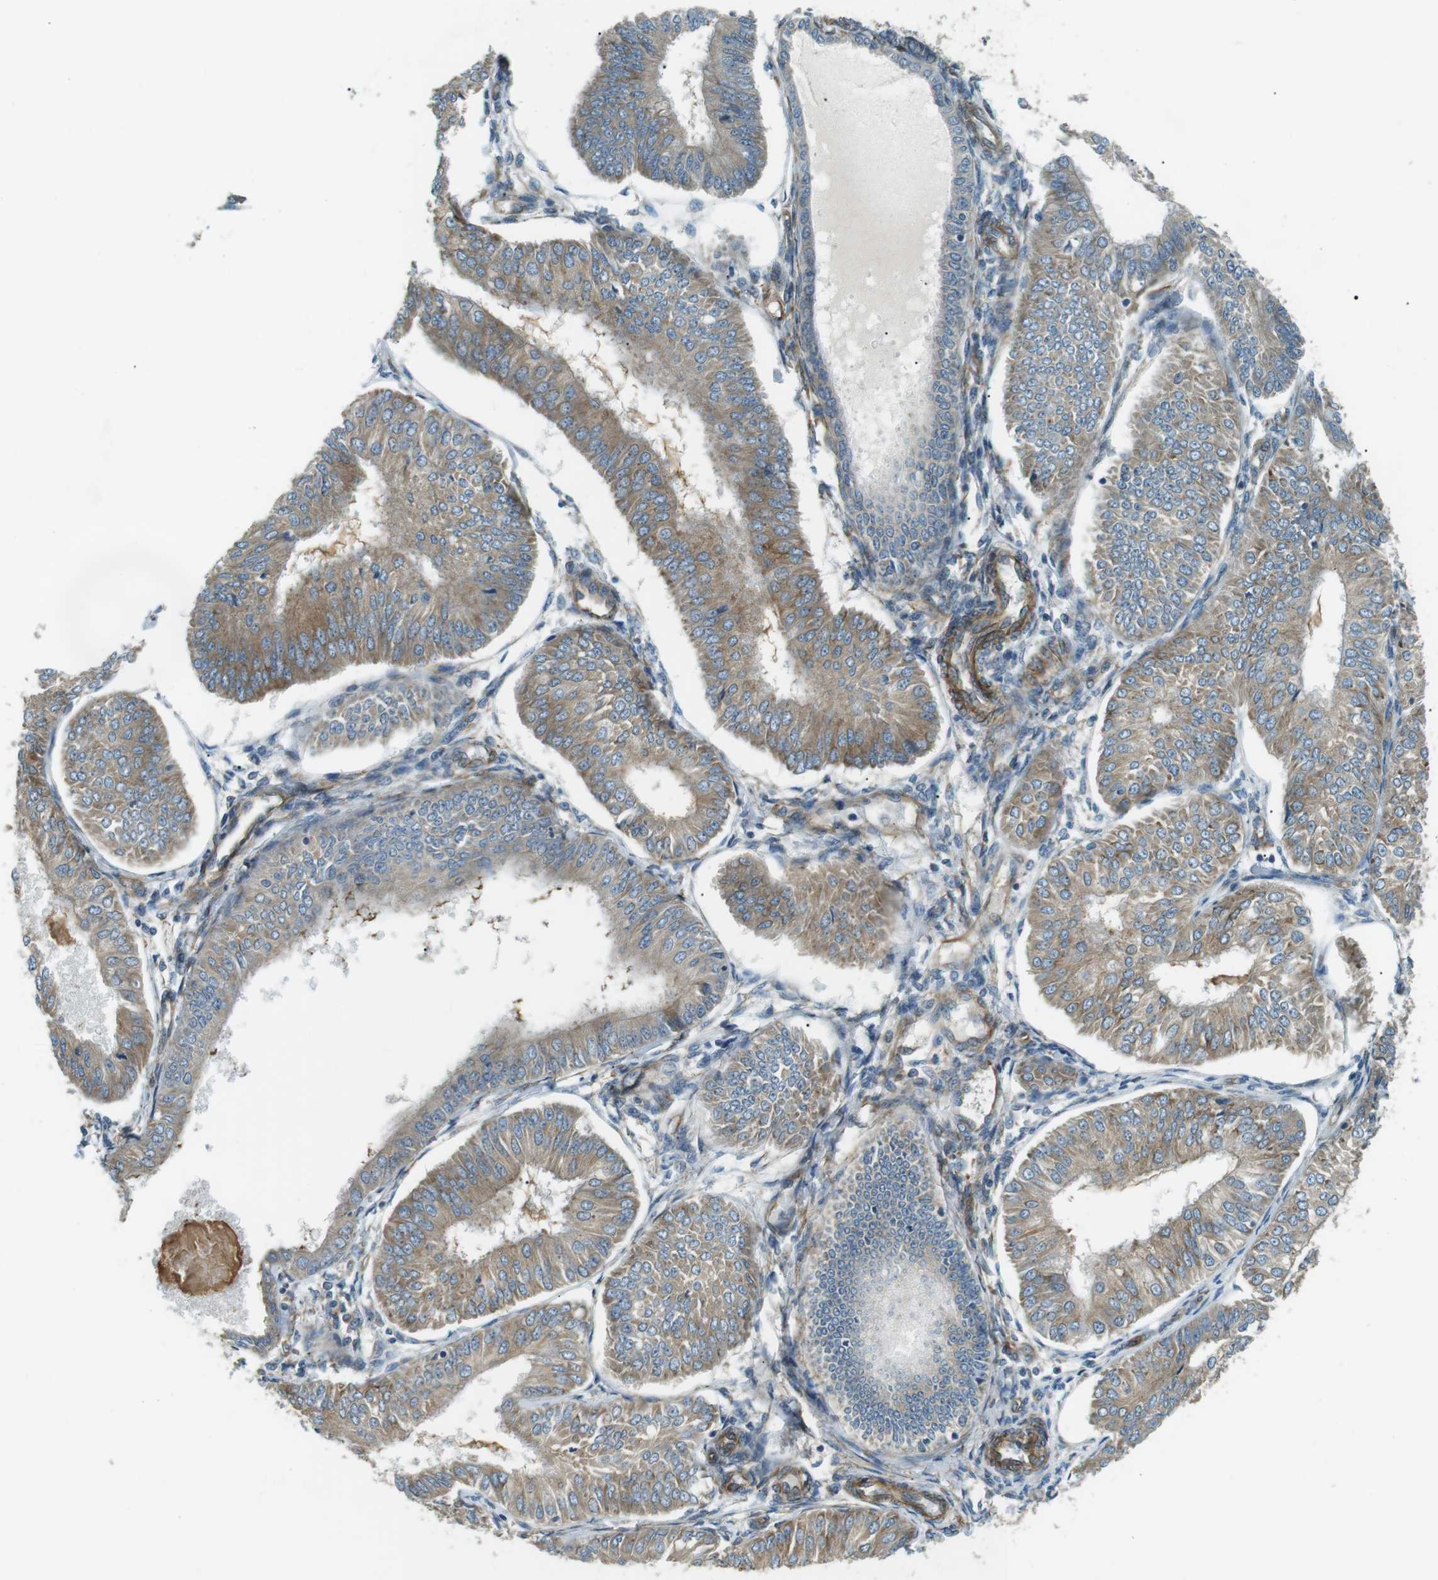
{"staining": {"intensity": "weak", "quantity": ">75%", "location": "cytoplasmic/membranous"}, "tissue": "endometrial cancer", "cell_type": "Tumor cells", "image_type": "cancer", "snomed": [{"axis": "morphology", "description": "Adenocarcinoma, NOS"}, {"axis": "topography", "description": "Endometrium"}], "caption": "Weak cytoplasmic/membranous staining for a protein is present in approximately >75% of tumor cells of endometrial cancer using immunohistochemistry (IHC).", "gene": "ODR4", "patient": {"sex": "female", "age": 58}}